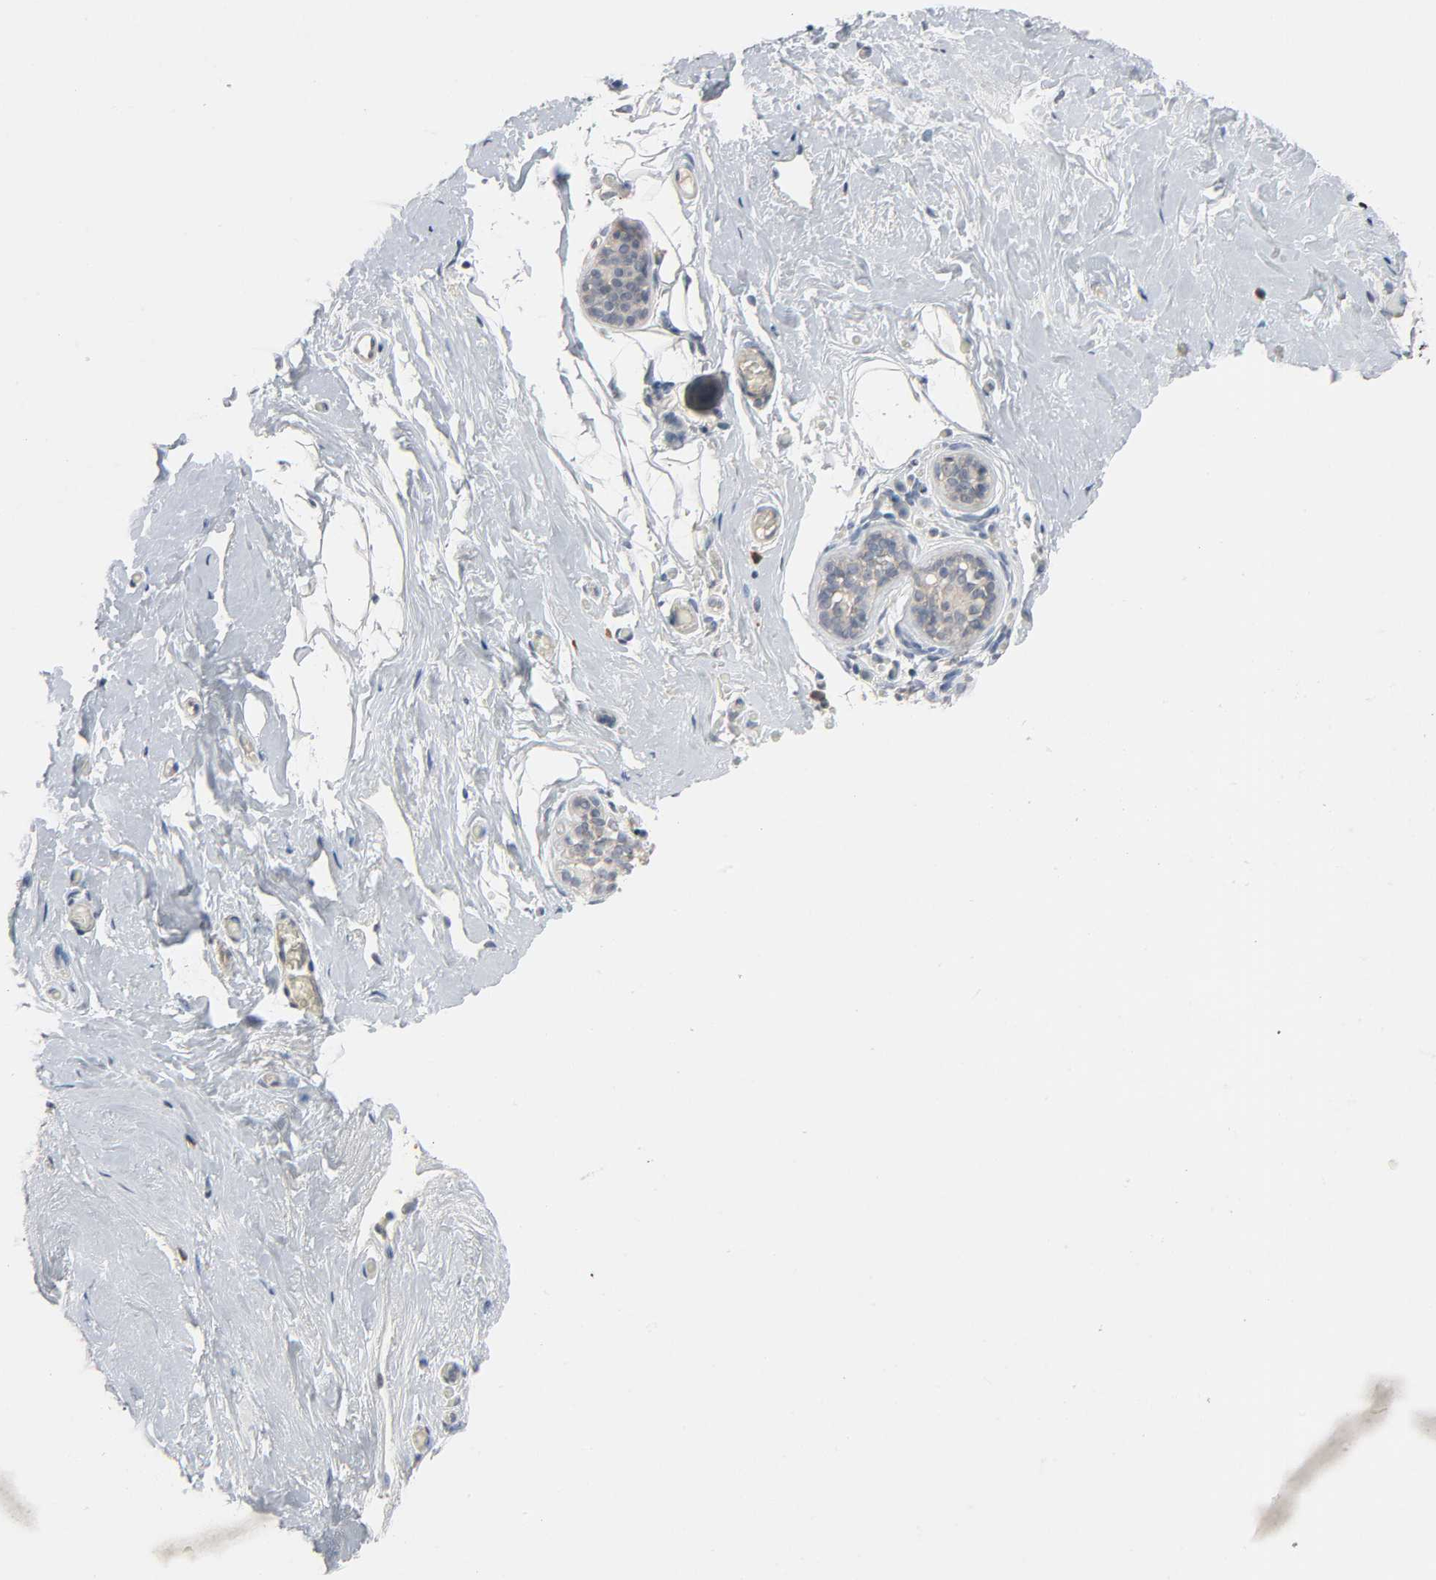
{"staining": {"intensity": "weak", "quantity": "<25%", "location": "cytoplasmic/membranous"}, "tissue": "breast", "cell_type": "Glandular cells", "image_type": "normal", "snomed": [{"axis": "morphology", "description": "Normal tissue, NOS"}, {"axis": "topography", "description": "Breast"}], "caption": "Immunohistochemical staining of benign human breast shows no significant staining in glandular cells. Nuclei are stained in blue.", "gene": "CD4", "patient": {"sex": "female", "age": 75}}